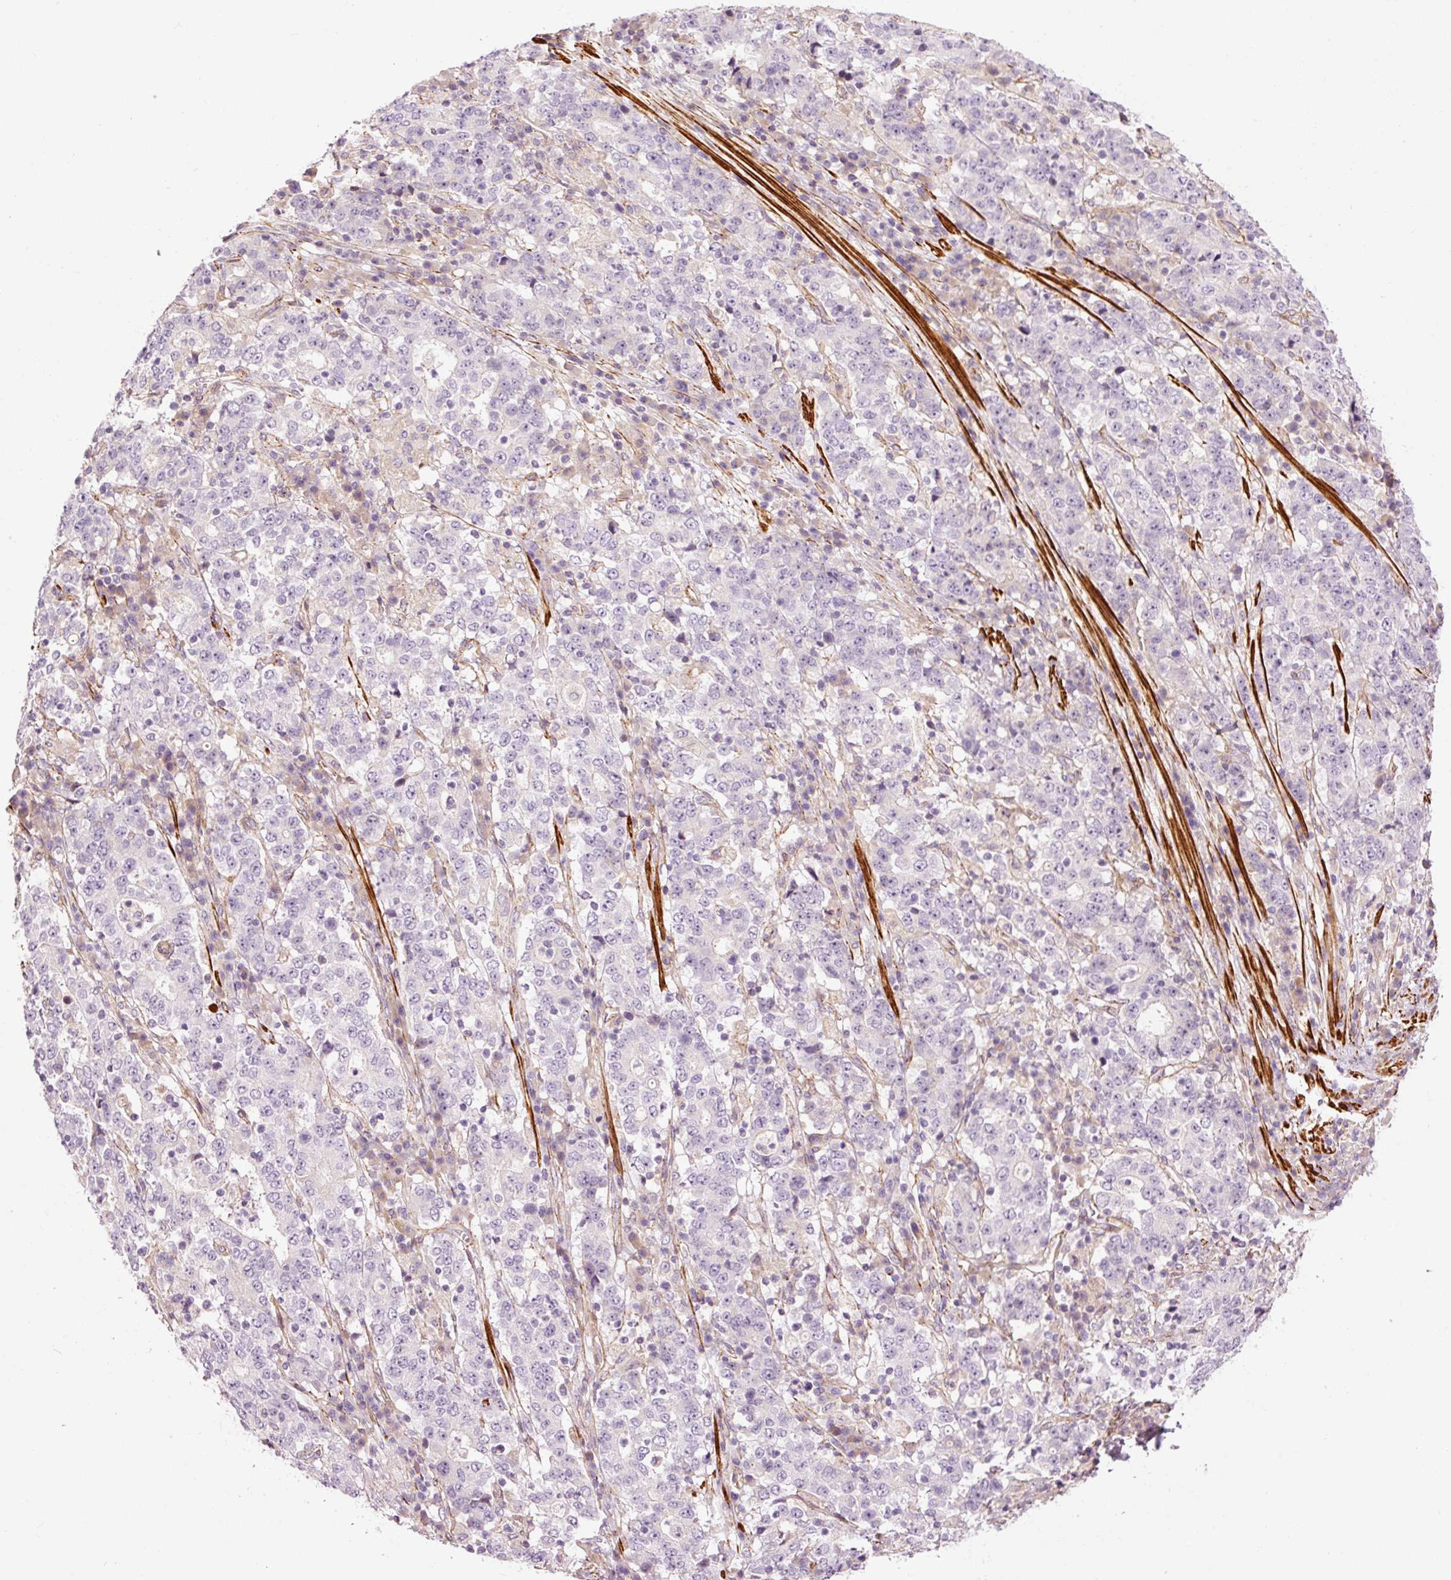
{"staining": {"intensity": "negative", "quantity": "none", "location": "none"}, "tissue": "stomach cancer", "cell_type": "Tumor cells", "image_type": "cancer", "snomed": [{"axis": "morphology", "description": "Adenocarcinoma, NOS"}, {"axis": "topography", "description": "Stomach"}], "caption": "An IHC photomicrograph of stomach adenocarcinoma is shown. There is no staining in tumor cells of stomach adenocarcinoma.", "gene": "ANKRD20A1", "patient": {"sex": "male", "age": 59}}